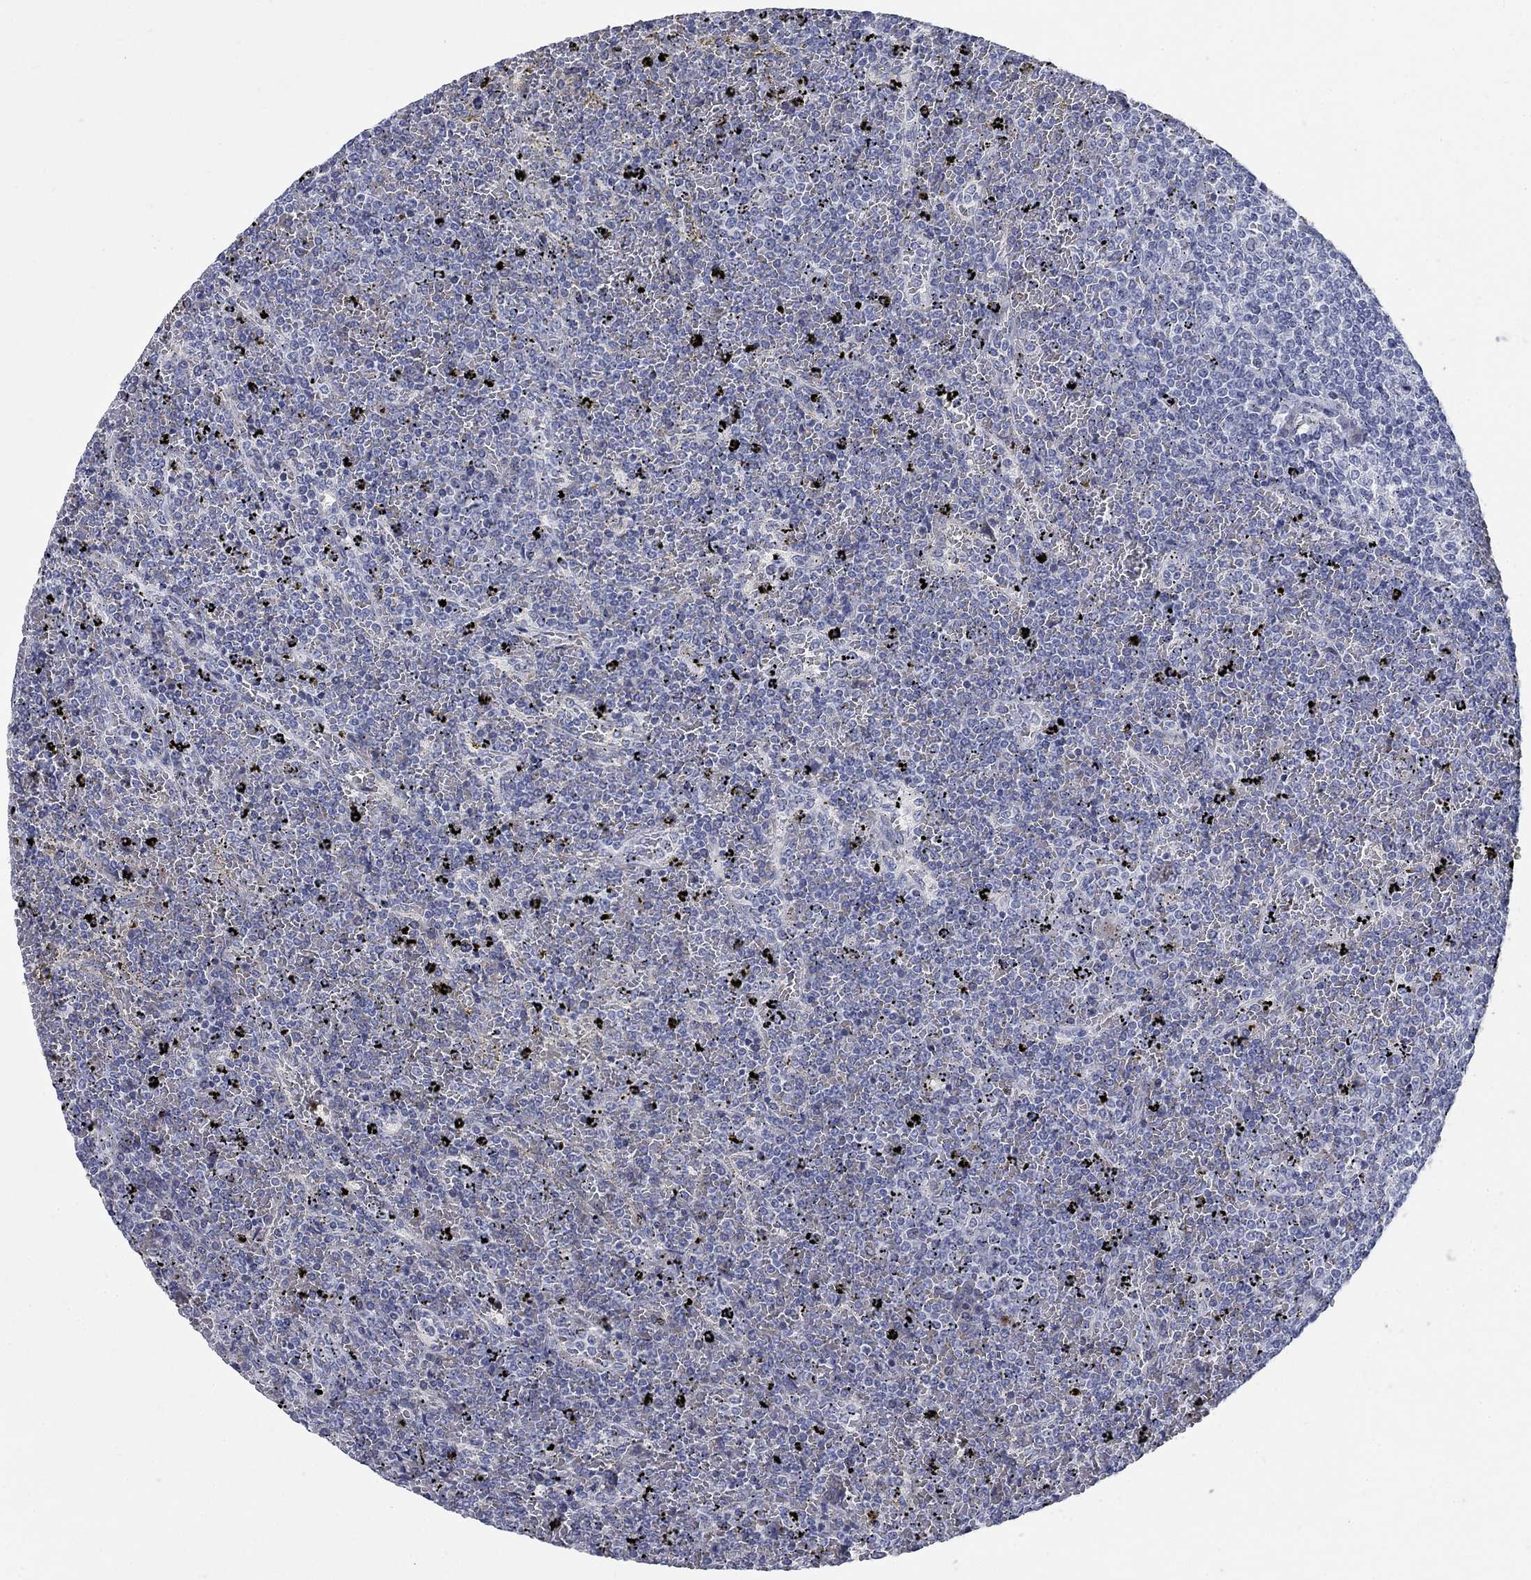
{"staining": {"intensity": "negative", "quantity": "none", "location": "none"}, "tissue": "lymphoma", "cell_type": "Tumor cells", "image_type": "cancer", "snomed": [{"axis": "morphology", "description": "Malignant lymphoma, non-Hodgkin's type, Low grade"}, {"axis": "topography", "description": "Spleen"}], "caption": "DAB immunohistochemical staining of malignant lymphoma, non-Hodgkin's type (low-grade) exhibits no significant expression in tumor cells.", "gene": "DNER", "patient": {"sex": "female", "age": 77}}